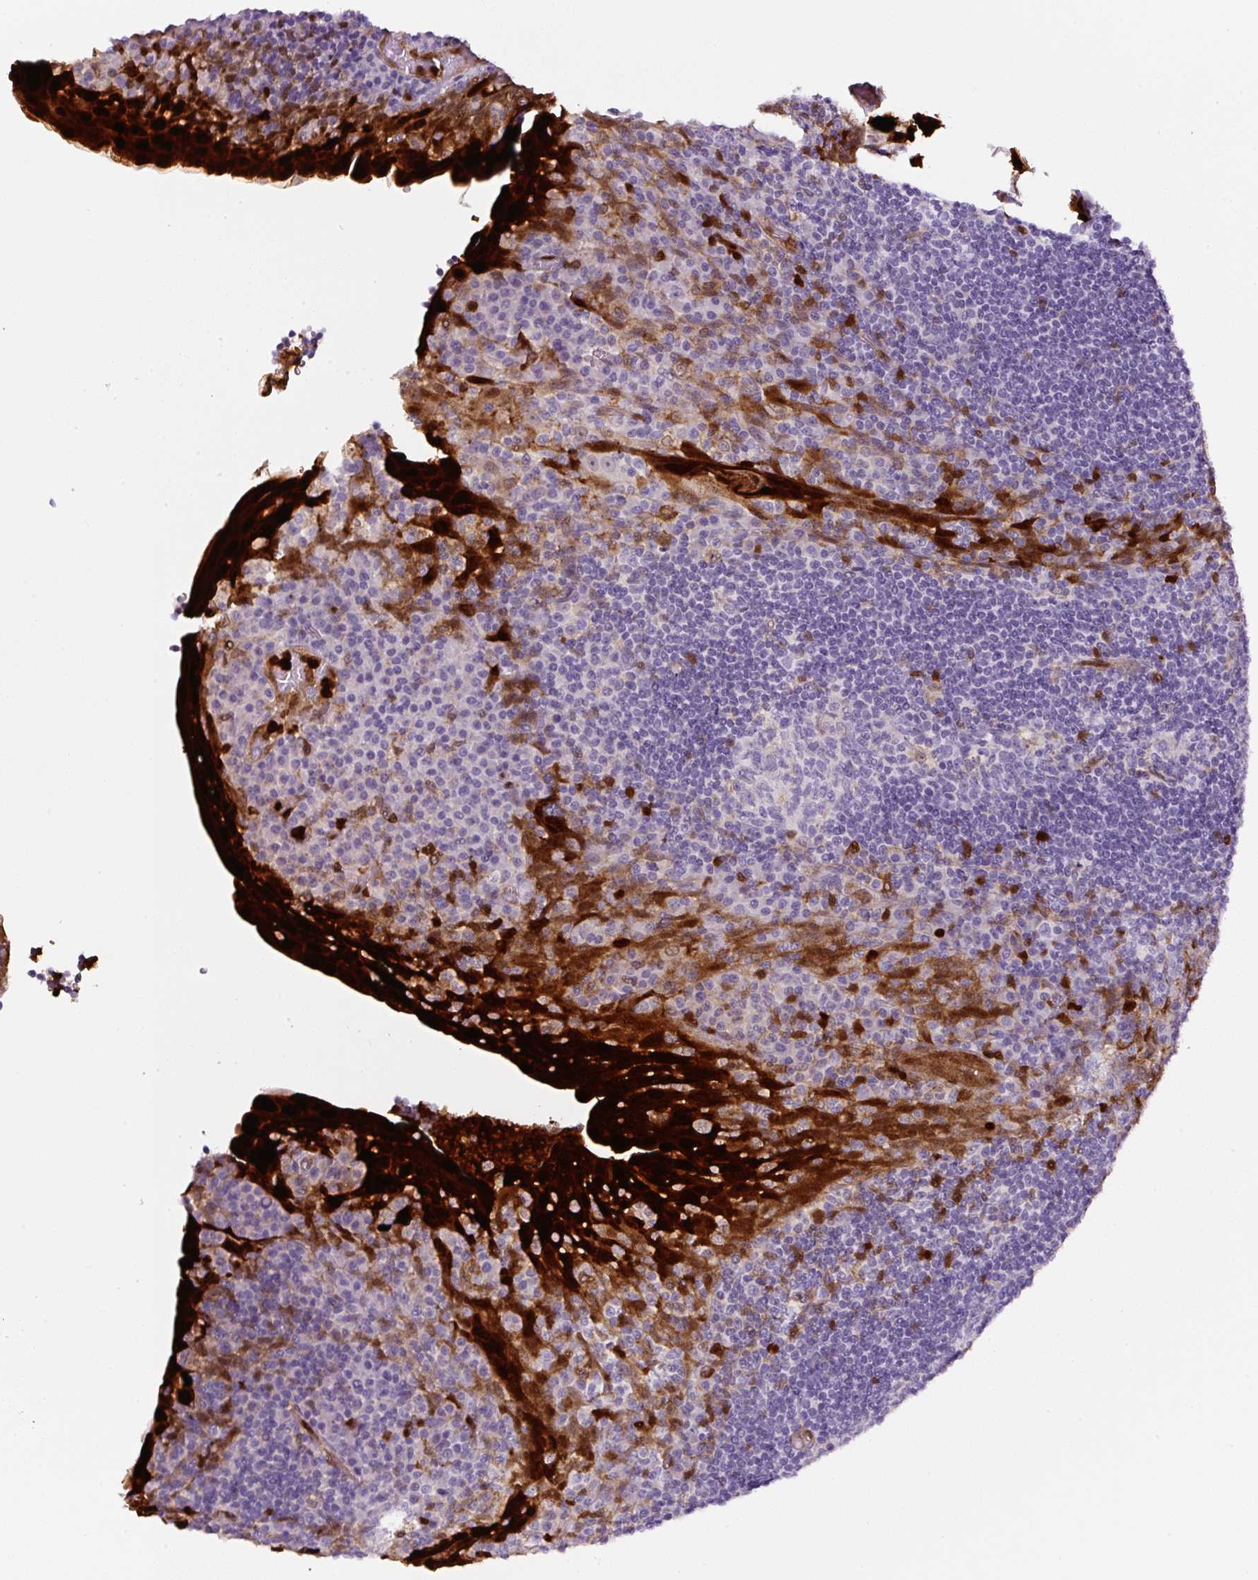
{"staining": {"intensity": "moderate", "quantity": "<25%", "location": "cytoplasmic/membranous,nuclear"}, "tissue": "tonsil", "cell_type": "Germinal center cells", "image_type": "normal", "snomed": [{"axis": "morphology", "description": "Normal tissue, NOS"}, {"axis": "topography", "description": "Tonsil"}], "caption": "Unremarkable tonsil shows moderate cytoplasmic/membranous,nuclear expression in about <25% of germinal center cells, visualized by immunohistochemistry.", "gene": "ANXA1", "patient": {"sex": "male", "age": 17}}